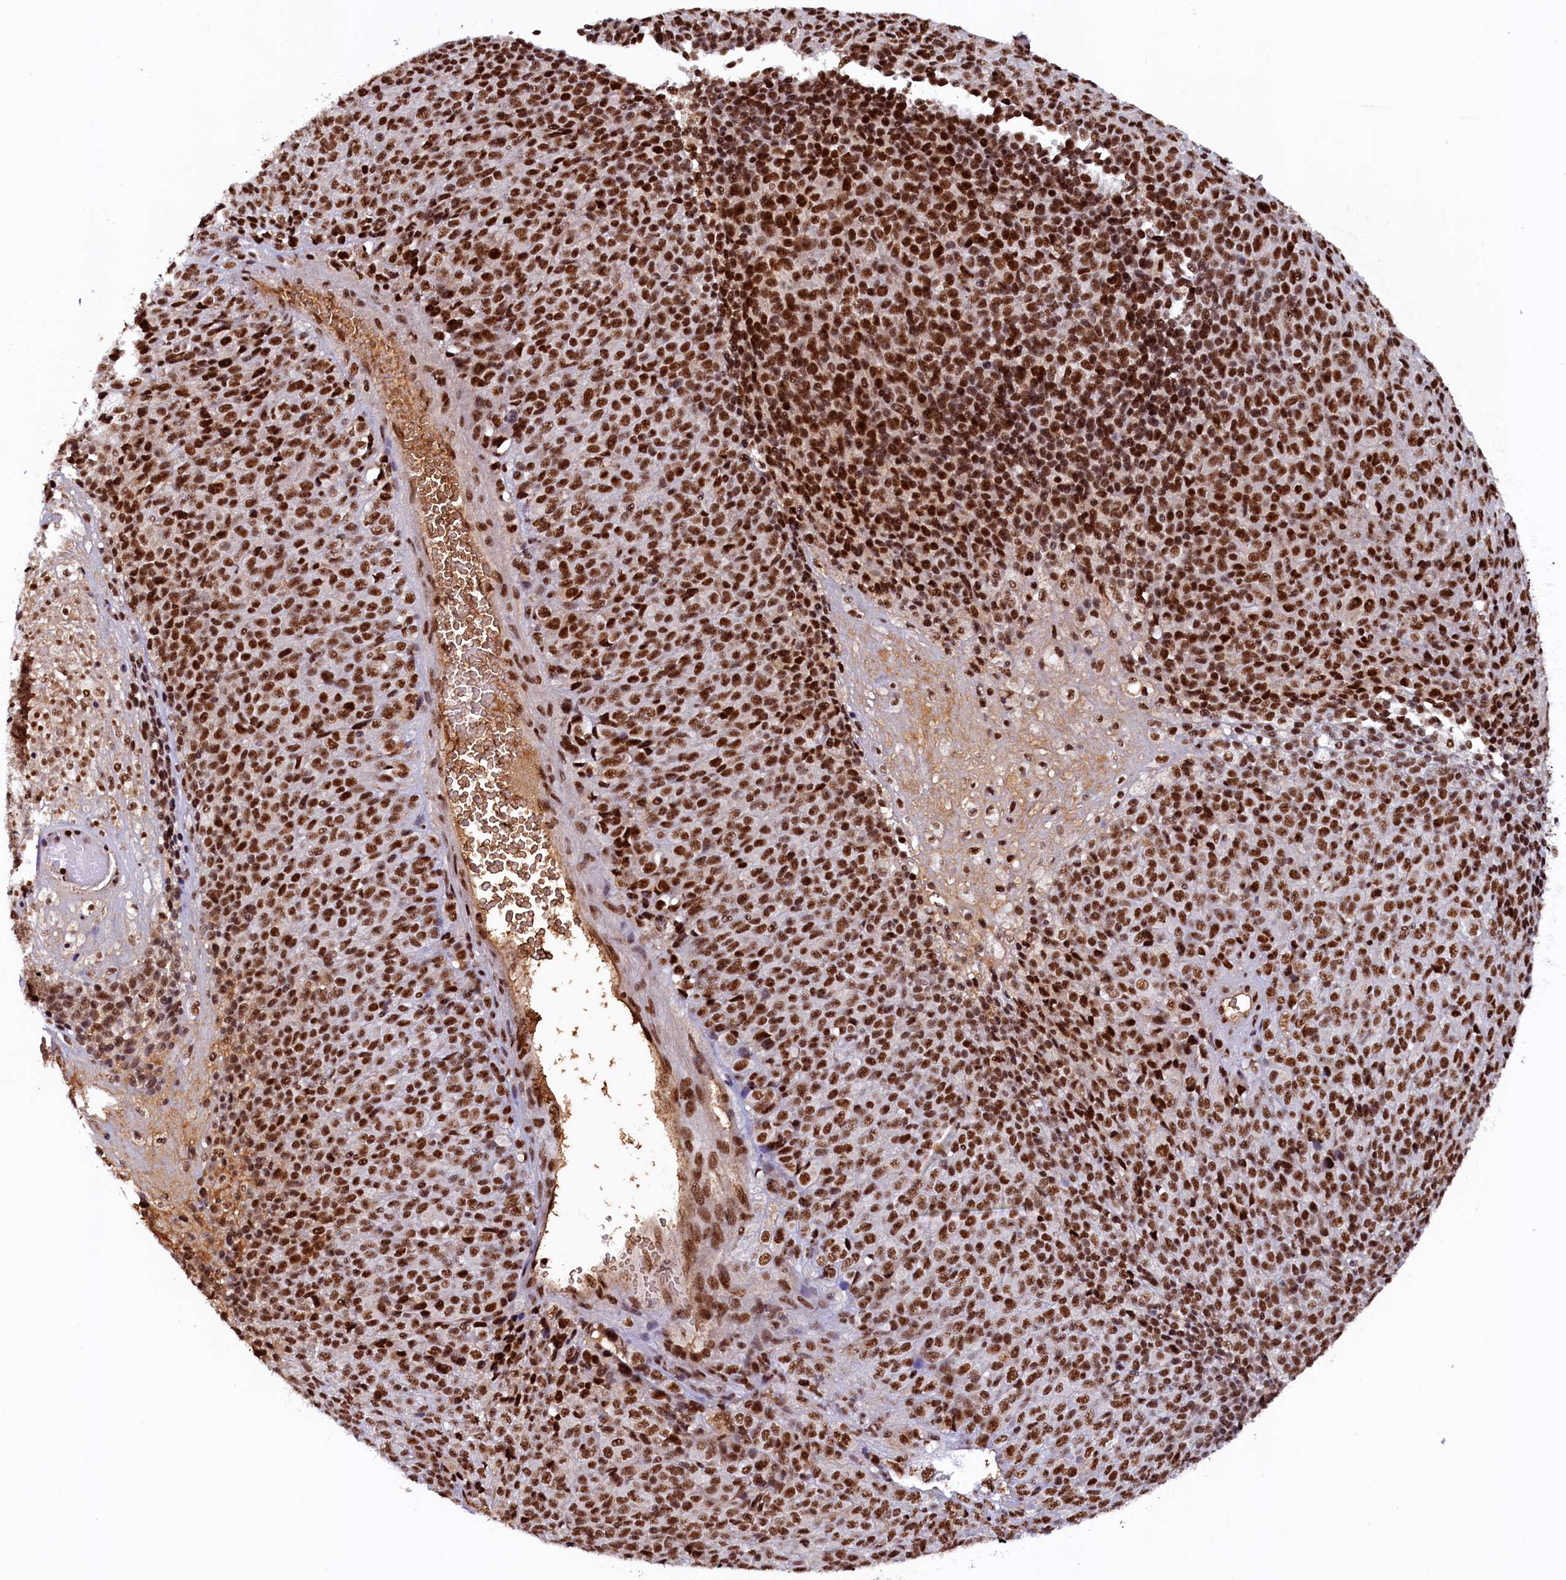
{"staining": {"intensity": "strong", "quantity": ">75%", "location": "nuclear"}, "tissue": "melanoma", "cell_type": "Tumor cells", "image_type": "cancer", "snomed": [{"axis": "morphology", "description": "Malignant melanoma, Metastatic site"}, {"axis": "topography", "description": "Brain"}], "caption": "Protein expression analysis of human malignant melanoma (metastatic site) reveals strong nuclear expression in approximately >75% of tumor cells. Using DAB (brown) and hematoxylin (blue) stains, captured at high magnification using brightfield microscopy.", "gene": "ZC3H18", "patient": {"sex": "female", "age": 56}}